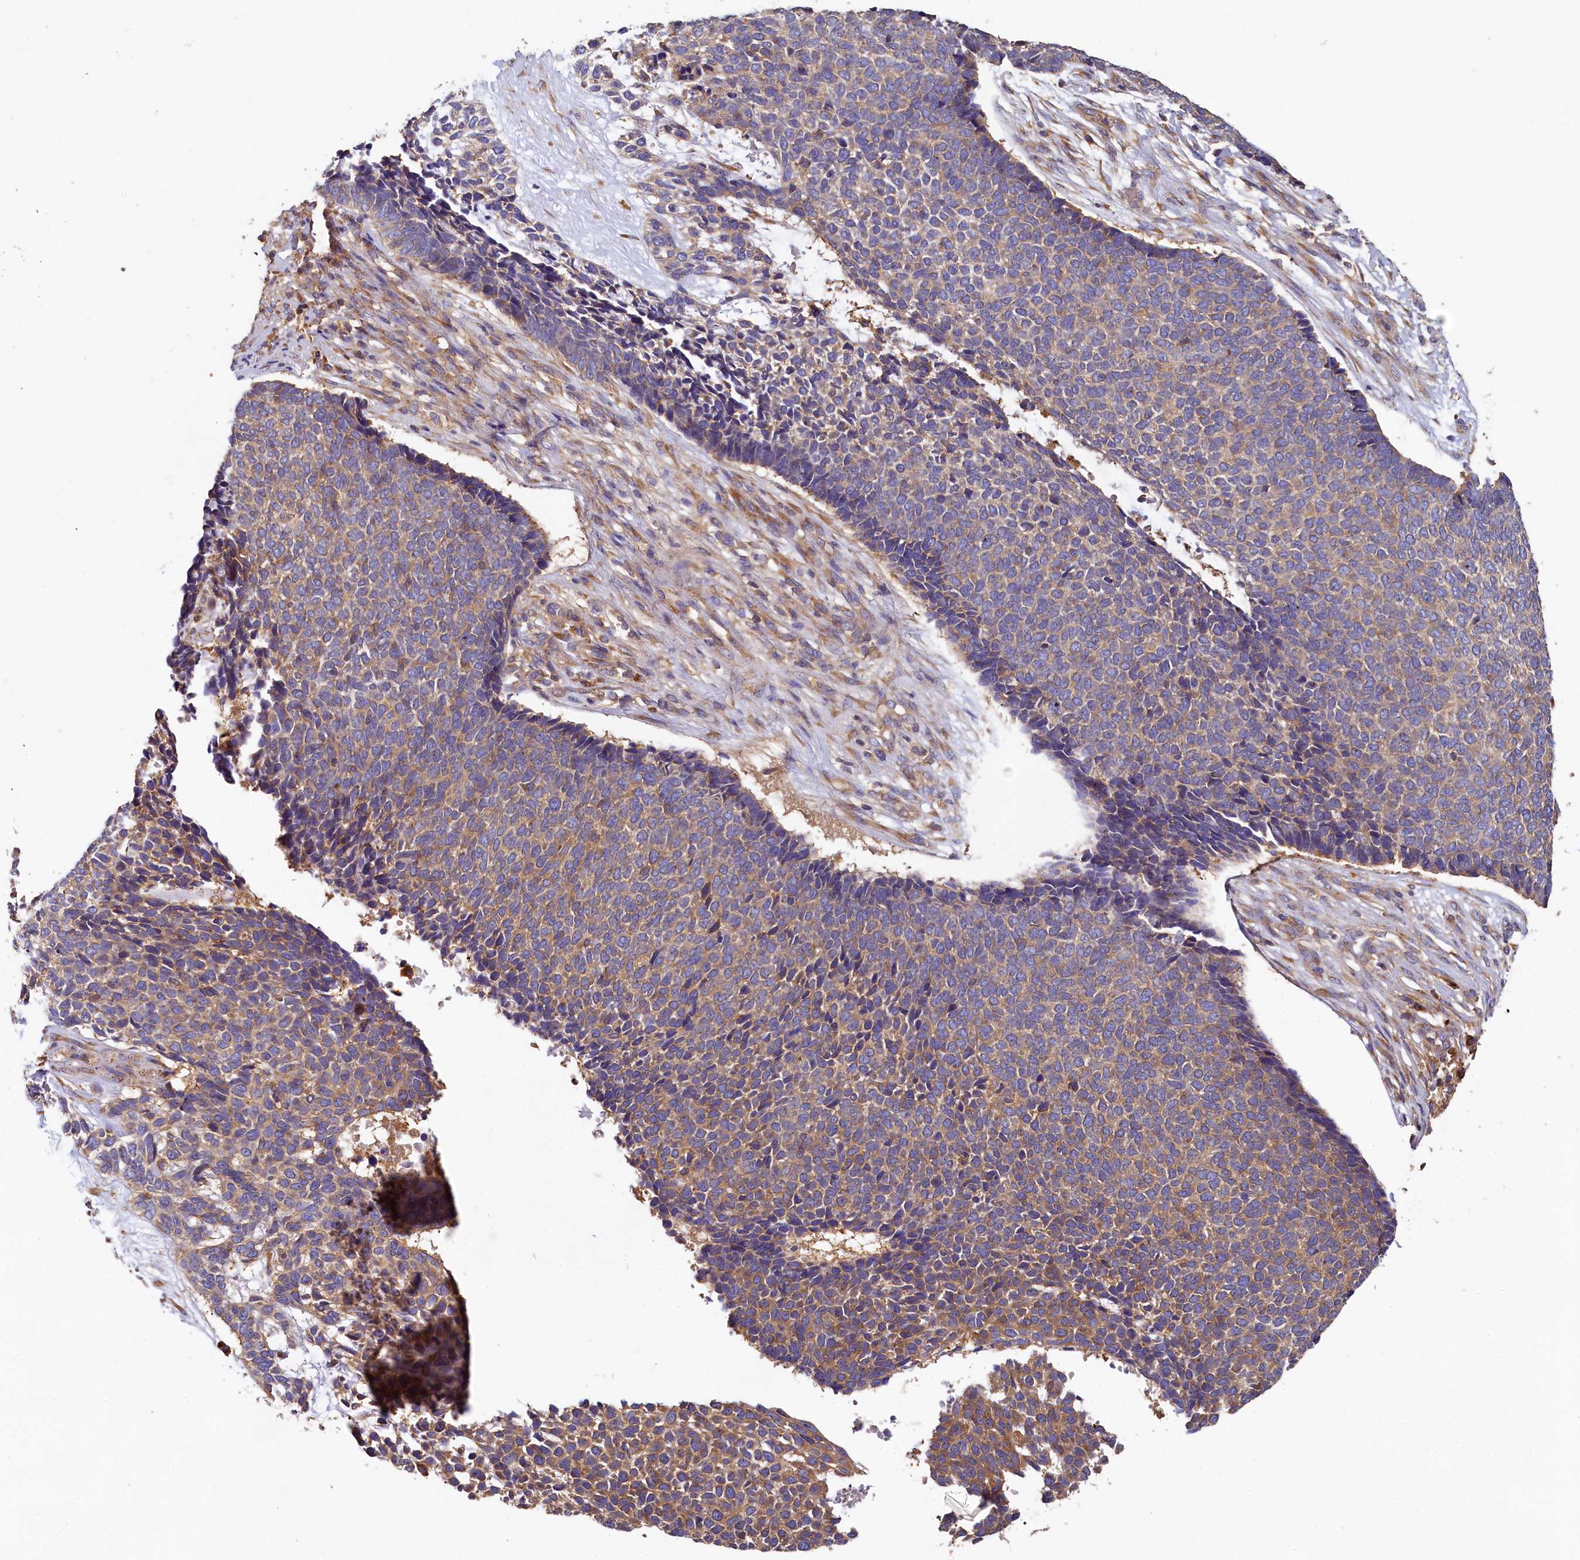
{"staining": {"intensity": "weak", "quantity": "25%-75%", "location": "cytoplasmic/membranous"}, "tissue": "skin cancer", "cell_type": "Tumor cells", "image_type": "cancer", "snomed": [{"axis": "morphology", "description": "Basal cell carcinoma"}, {"axis": "topography", "description": "Skin"}], "caption": "Weak cytoplasmic/membranous protein expression is present in about 25%-75% of tumor cells in skin cancer.", "gene": "PPIP5K1", "patient": {"sex": "female", "age": 84}}